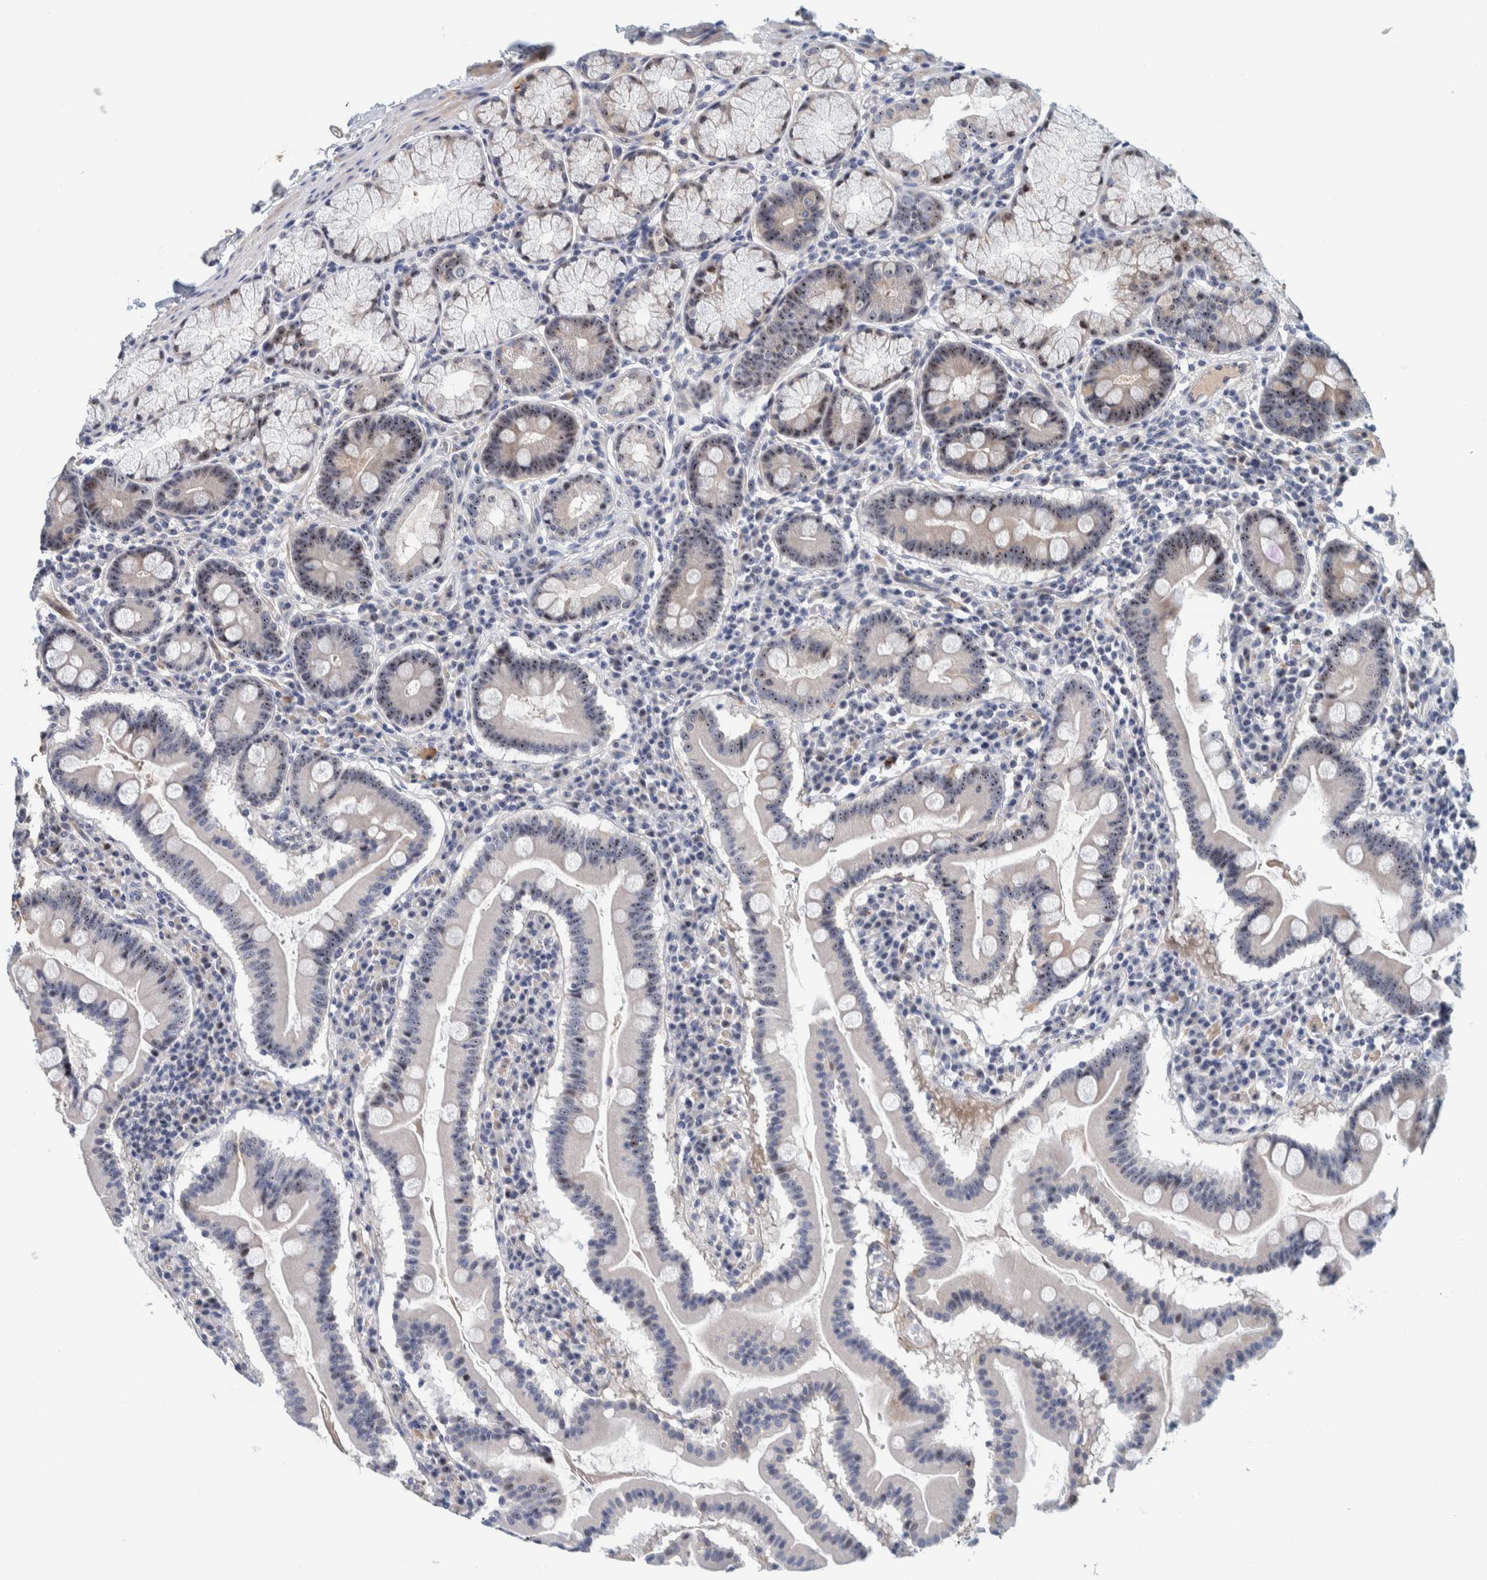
{"staining": {"intensity": "moderate", "quantity": ">75%", "location": "nuclear"}, "tissue": "duodenum", "cell_type": "Glandular cells", "image_type": "normal", "snomed": [{"axis": "morphology", "description": "Normal tissue, NOS"}, {"axis": "topography", "description": "Duodenum"}], "caption": "Protein analysis of normal duodenum shows moderate nuclear expression in approximately >75% of glandular cells. (DAB (3,3'-diaminobenzidine) IHC, brown staining for protein, blue staining for nuclei).", "gene": "NOL11", "patient": {"sex": "male", "age": 50}}